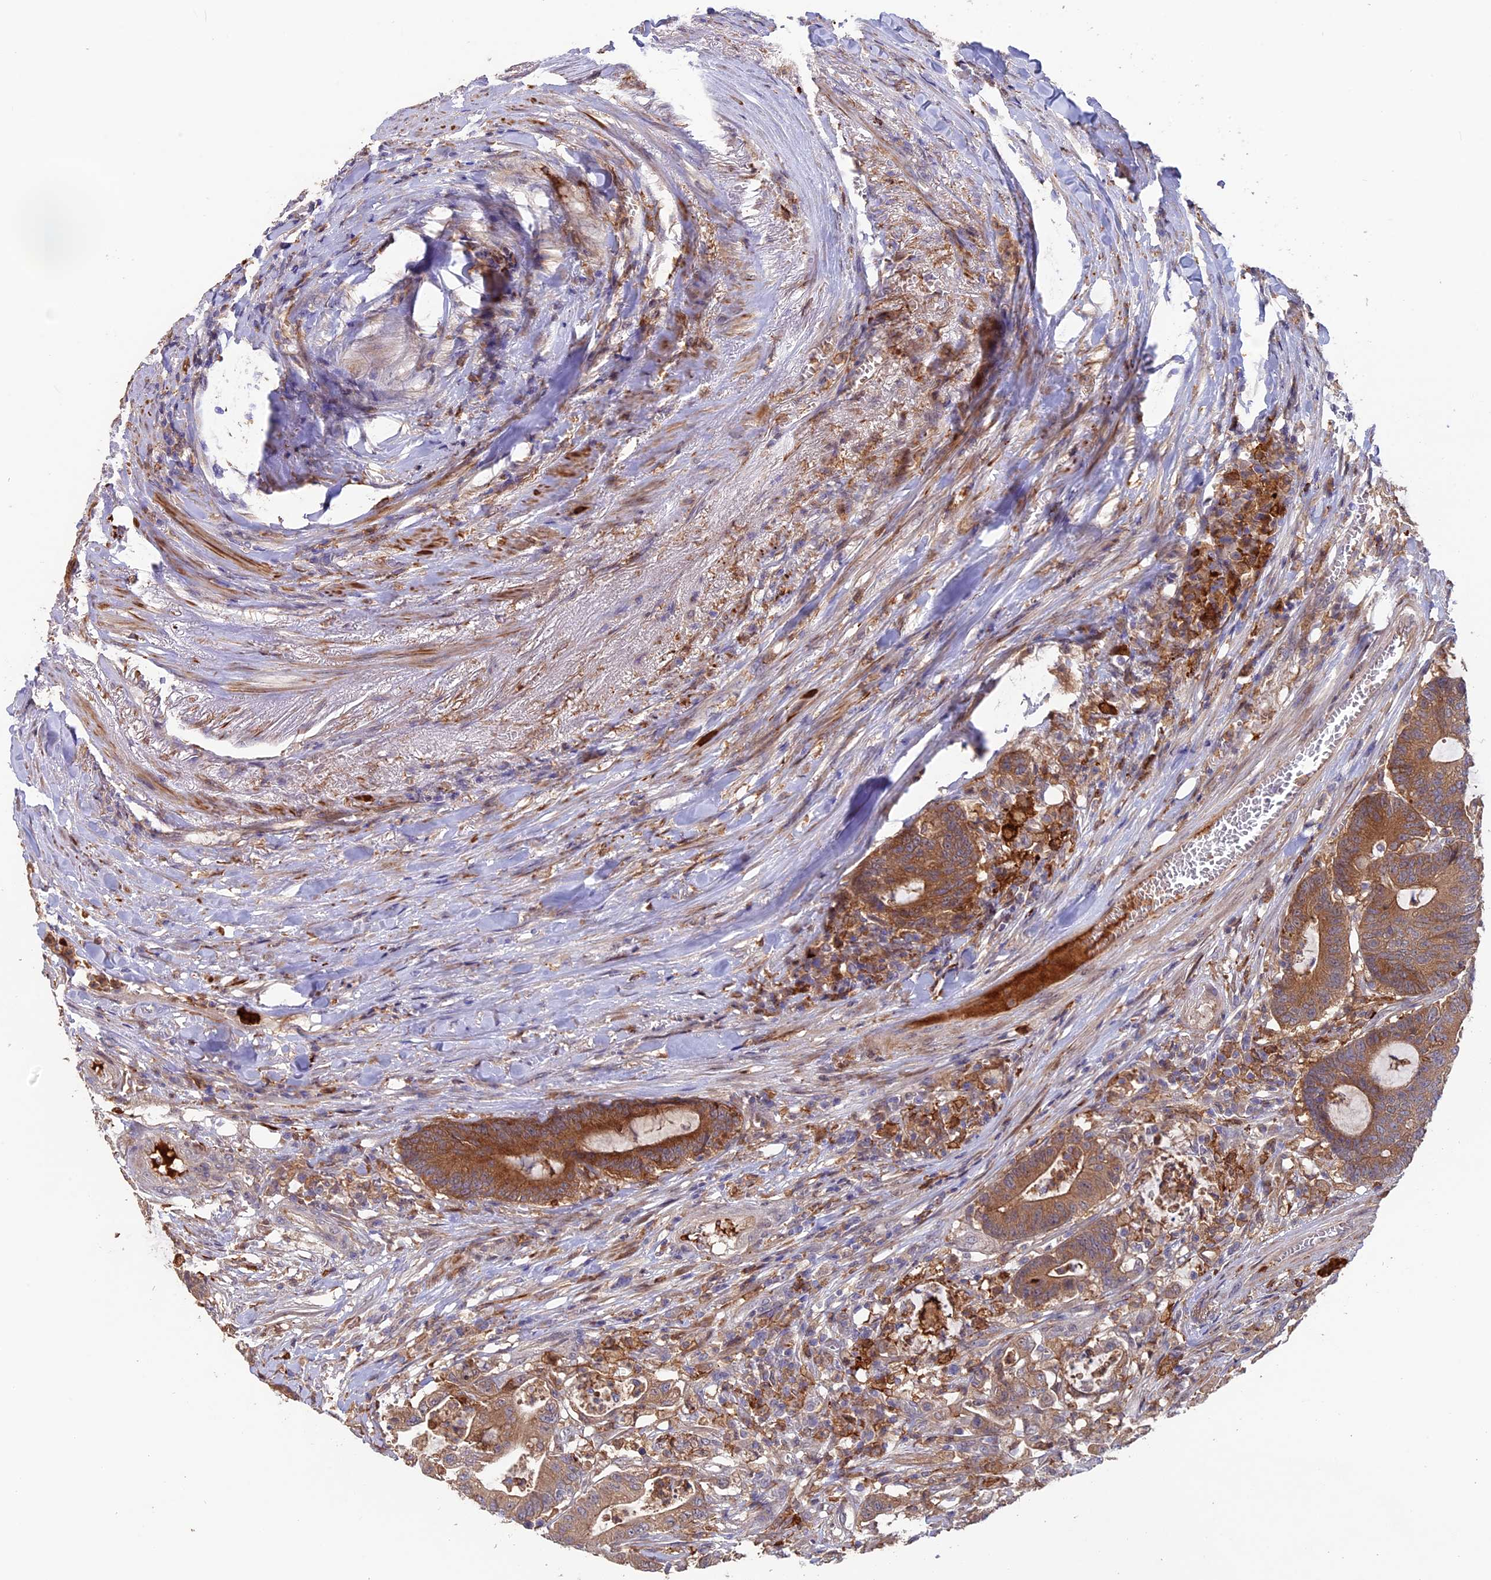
{"staining": {"intensity": "moderate", "quantity": ">75%", "location": "cytoplasmic/membranous"}, "tissue": "colorectal cancer", "cell_type": "Tumor cells", "image_type": "cancer", "snomed": [{"axis": "morphology", "description": "Adenocarcinoma, NOS"}, {"axis": "topography", "description": "Colon"}], "caption": "Colorectal cancer stained with immunohistochemistry demonstrates moderate cytoplasmic/membranous expression in about >75% of tumor cells.", "gene": "FERMT1", "patient": {"sex": "female", "age": 84}}